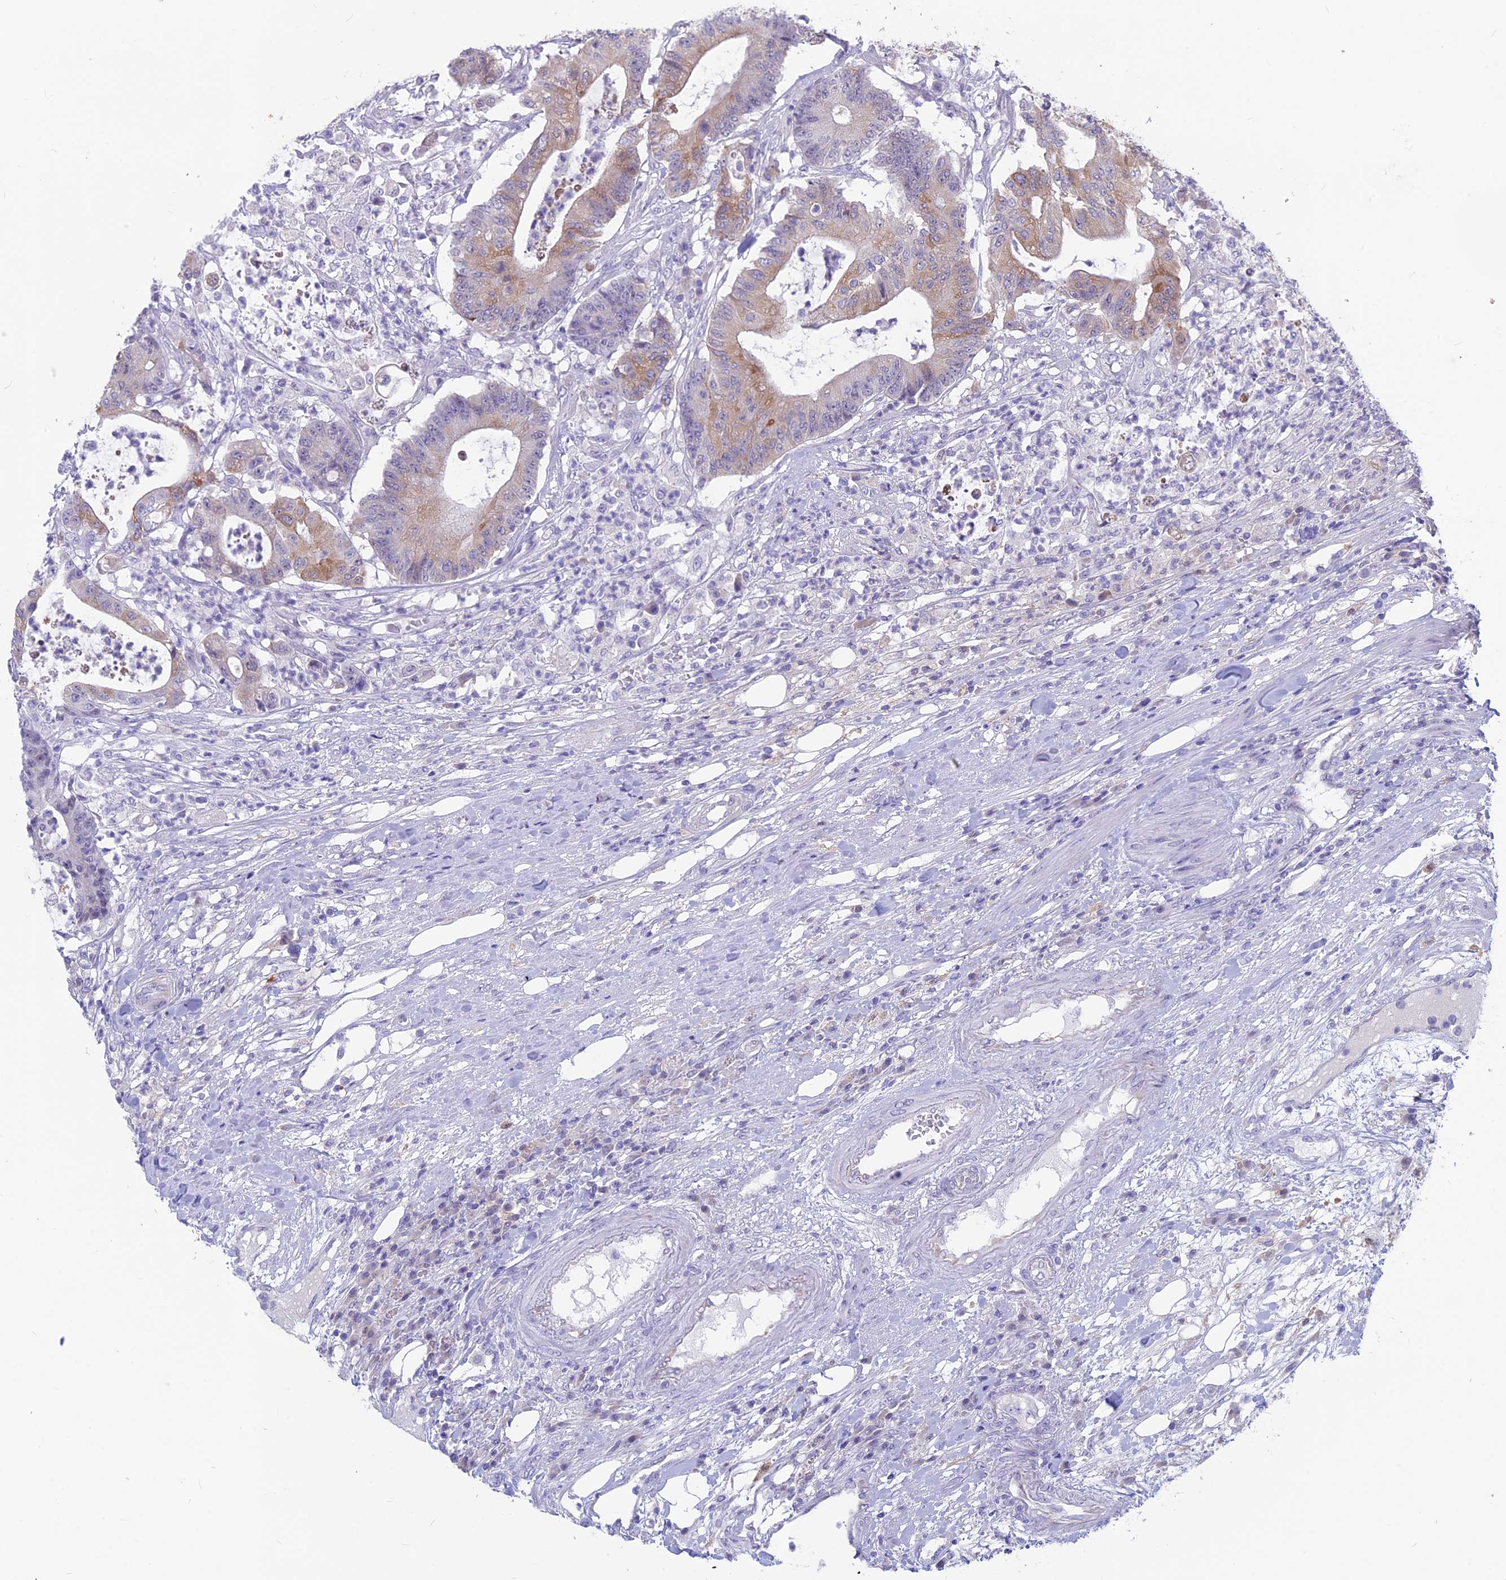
{"staining": {"intensity": "weak", "quantity": "25%-75%", "location": "cytoplasmic/membranous"}, "tissue": "colorectal cancer", "cell_type": "Tumor cells", "image_type": "cancer", "snomed": [{"axis": "morphology", "description": "Adenocarcinoma, NOS"}, {"axis": "topography", "description": "Colon"}], "caption": "A brown stain shows weak cytoplasmic/membranous staining of a protein in human colorectal cancer tumor cells. (Brightfield microscopy of DAB IHC at high magnification).", "gene": "SNTN", "patient": {"sex": "female", "age": 84}}